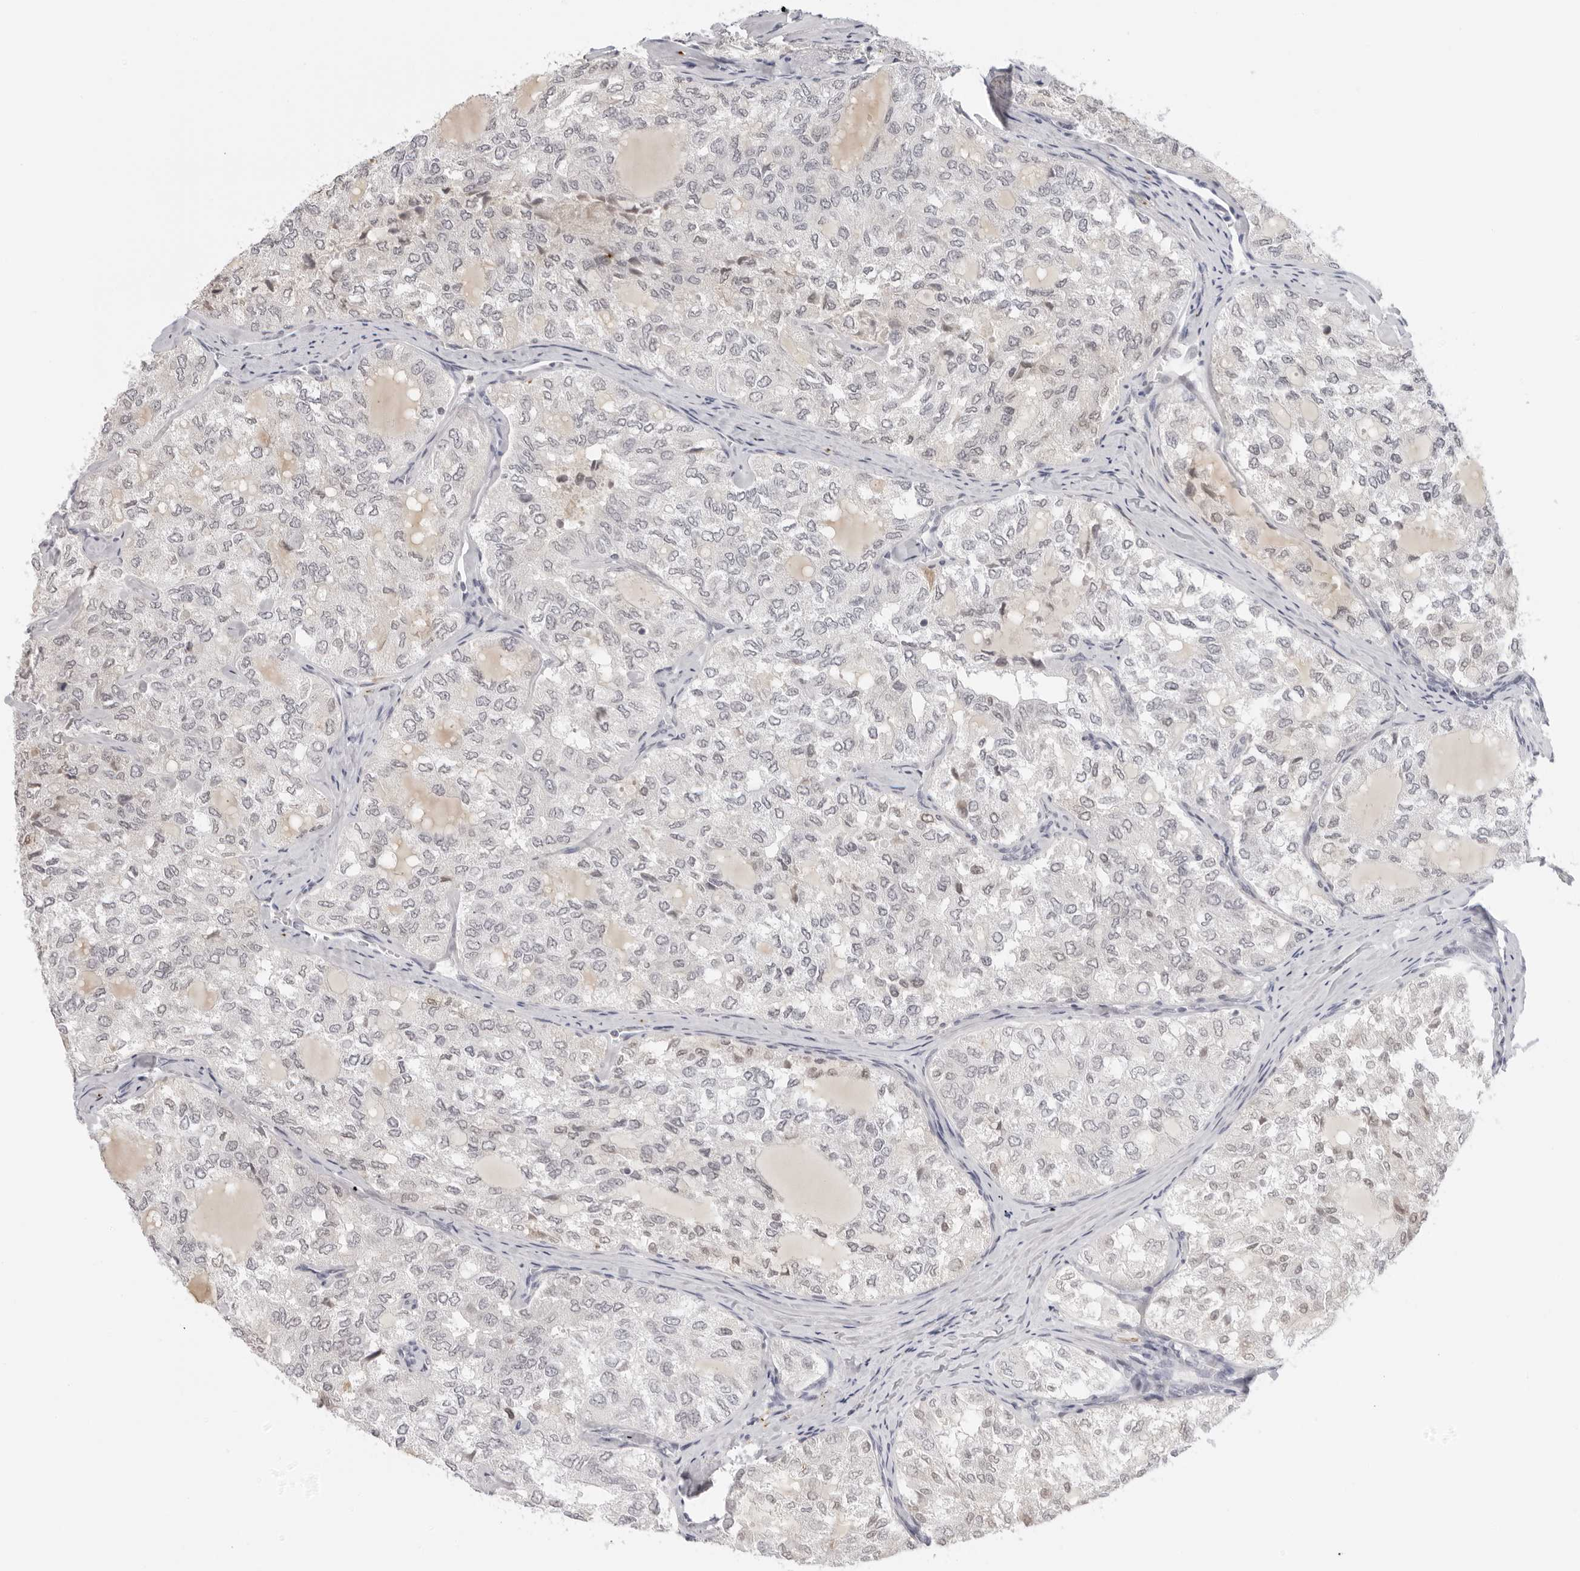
{"staining": {"intensity": "negative", "quantity": "none", "location": "none"}, "tissue": "thyroid cancer", "cell_type": "Tumor cells", "image_type": "cancer", "snomed": [{"axis": "morphology", "description": "Follicular adenoma carcinoma, NOS"}, {"axis": "topography", "description": "Thyroid gland"}], "caption": "Histopathology image shows no protein positivity in tumor cells of thyroid cancer tissue.", "gene": "MSH6", "patient": {"sex": "male", "age": 75}}